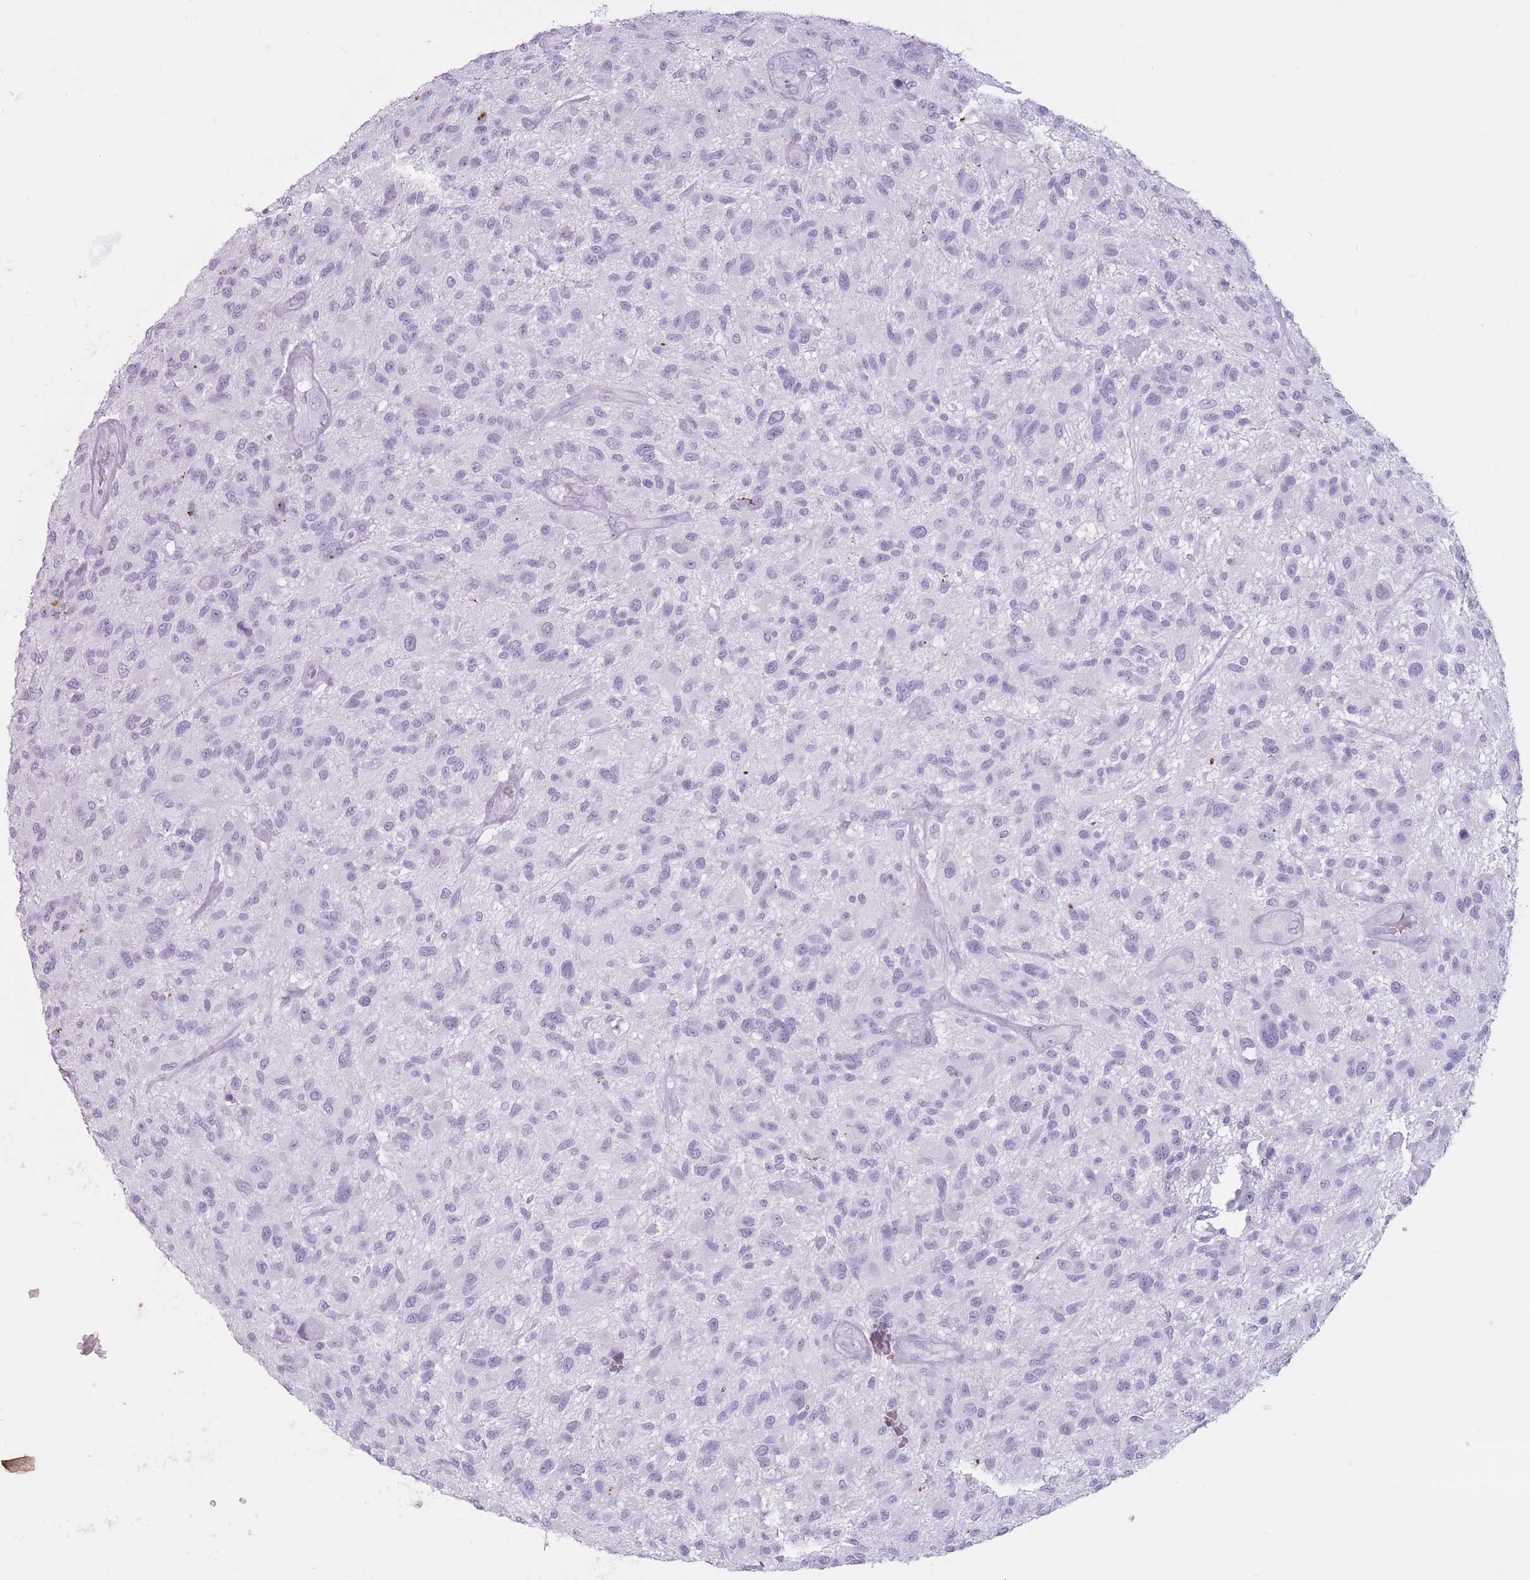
{"staining": {"intensity": "negative", "quantity": "none", "location": "none"}, "tissue": "glioma", "cell_type": "Tumor cells", "image_type": "cancer", "snomed": [{"axis": "morphology", "description": "Glioma, malignant, High grade"}, {"axis": "topography", "description": "Brain"}], "caption": "Tumor cells show no significant positivity in glioma. (Brightfield microscopy of DAB (3,3'-diaminobenzidine) immunohistochemistry at high magnification).", "gene": "PNMA3", "patient": {"sex": "male", "age": 47}}